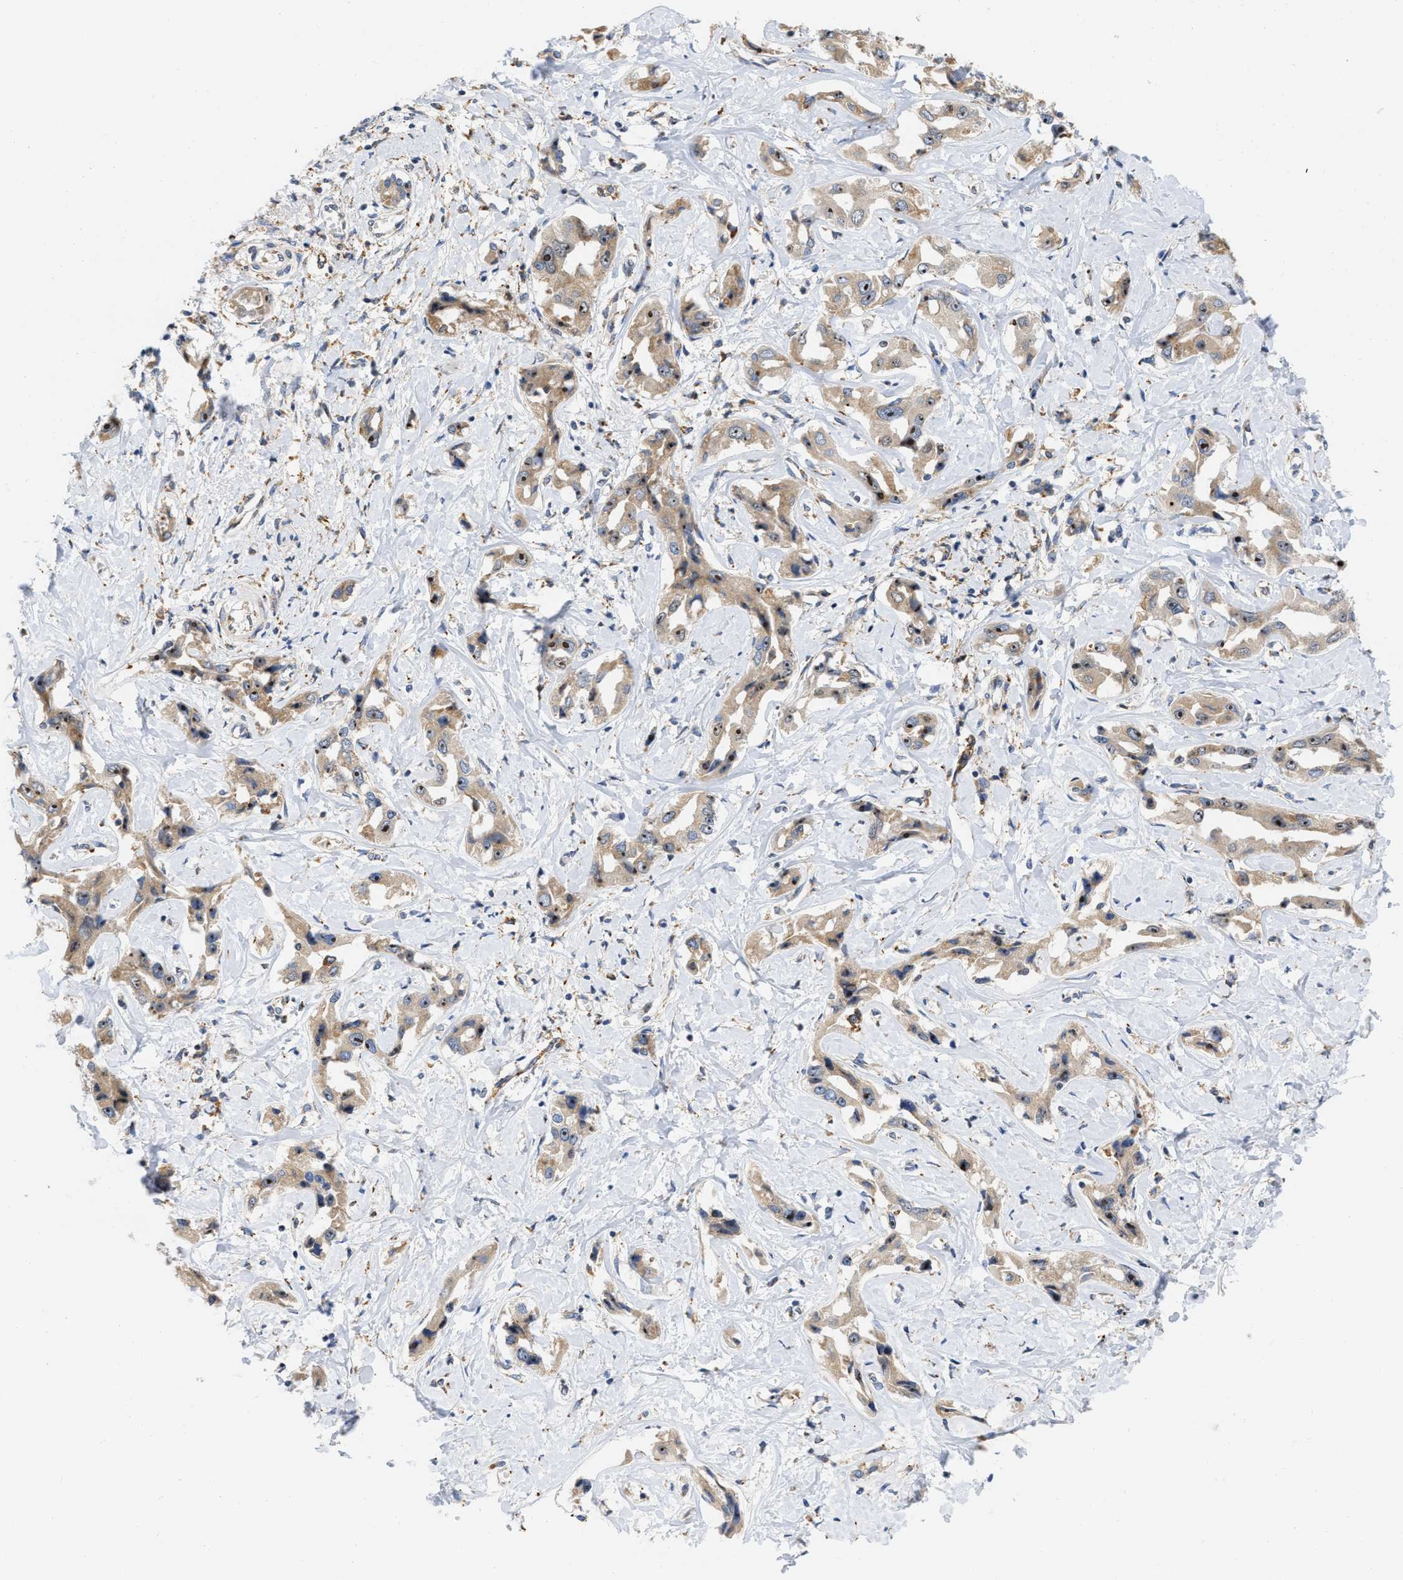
{"staining": {"intensity": "moderate", "quantity": ">75%", "location": "cytoplasmic/membranous,nuclear"}, "tissue": "liver cancer", "cell_type": "Tumor cells", "image_type": "cancer", "snomed": [{"axis": "morphology", "description": "Cholangiocarcinoma"}, {"axis": "topography", "description": "Liver"}], "caption": "Immunohistochemical staining of human liver cancer reveals medium levels of moderate cytoplasmic/membranous and nuclear expression in approximately >75% of tumor cells. The staining is performed using DAB brown chromogen to label protein expression. The nuclei are counter-stained blue using hematoxylin.", "gene": "ELAC2", "patient": {"sex": "male", "age": 59}}